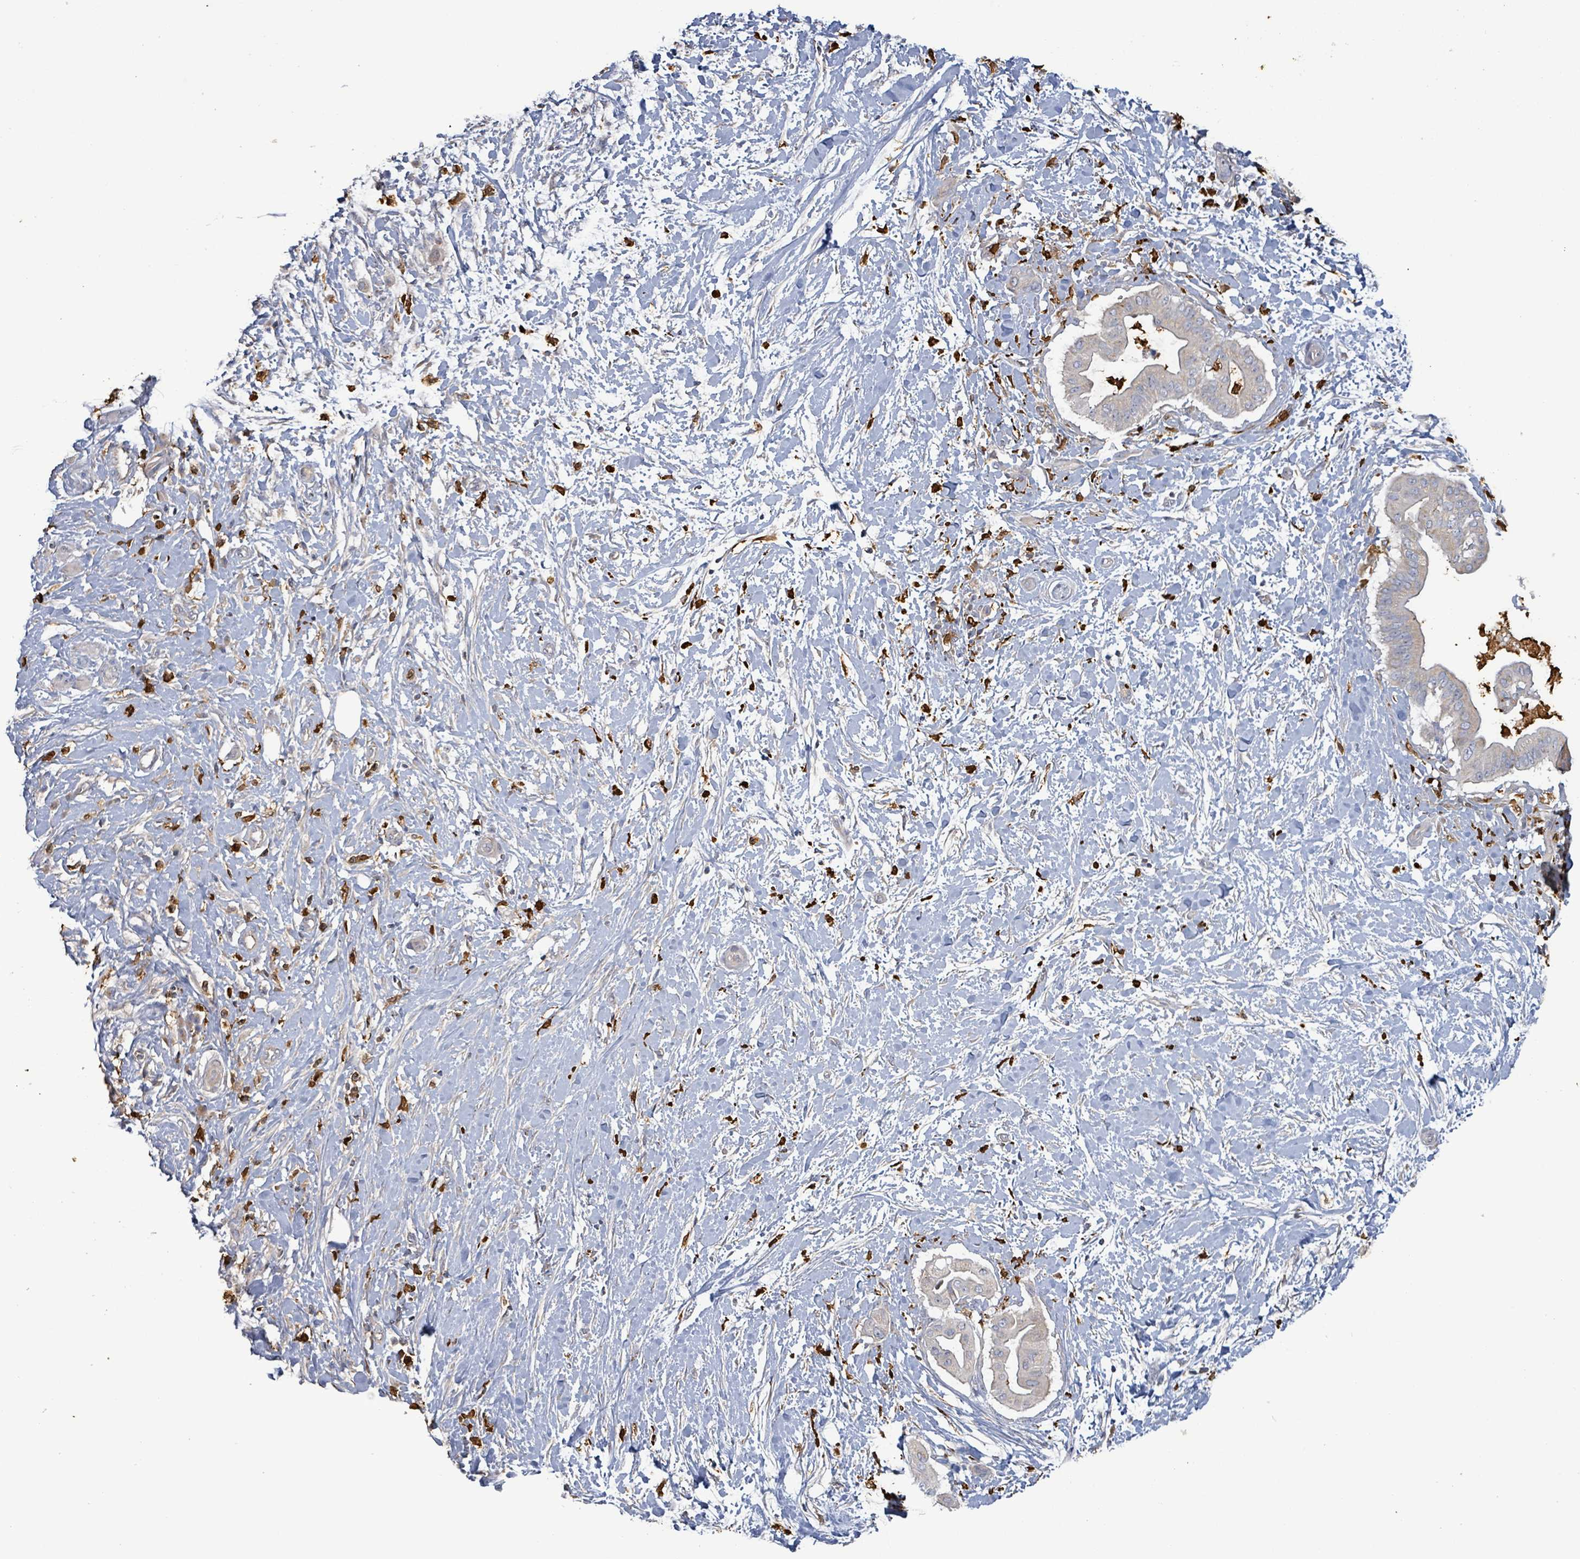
{"staining": {"intensity": "negative", "quantity": "none", "location": "none"}, "tissue": "pancreatic cancer", "cell_type": "Tumor cells", "image_type": "cancer", "snomed": [{"axis": "morphology", "description": "Adenocarcinoma, NOS"}, {"axis": "topography", "description": "Pancreas"}], "caption": "IHC micrograph of pancreatic adenocarcinoma stained for a protein (brown), which demonstrates no expression in tumor cells. (Stains: DAB (3,3'-diaminobenzidine) IHC with hematoxylin counter stain, Microscopy: brightfield microscopy at high magnification).", "gene": "FAM210A", "patient": {"sex": "male", "age": 68}}